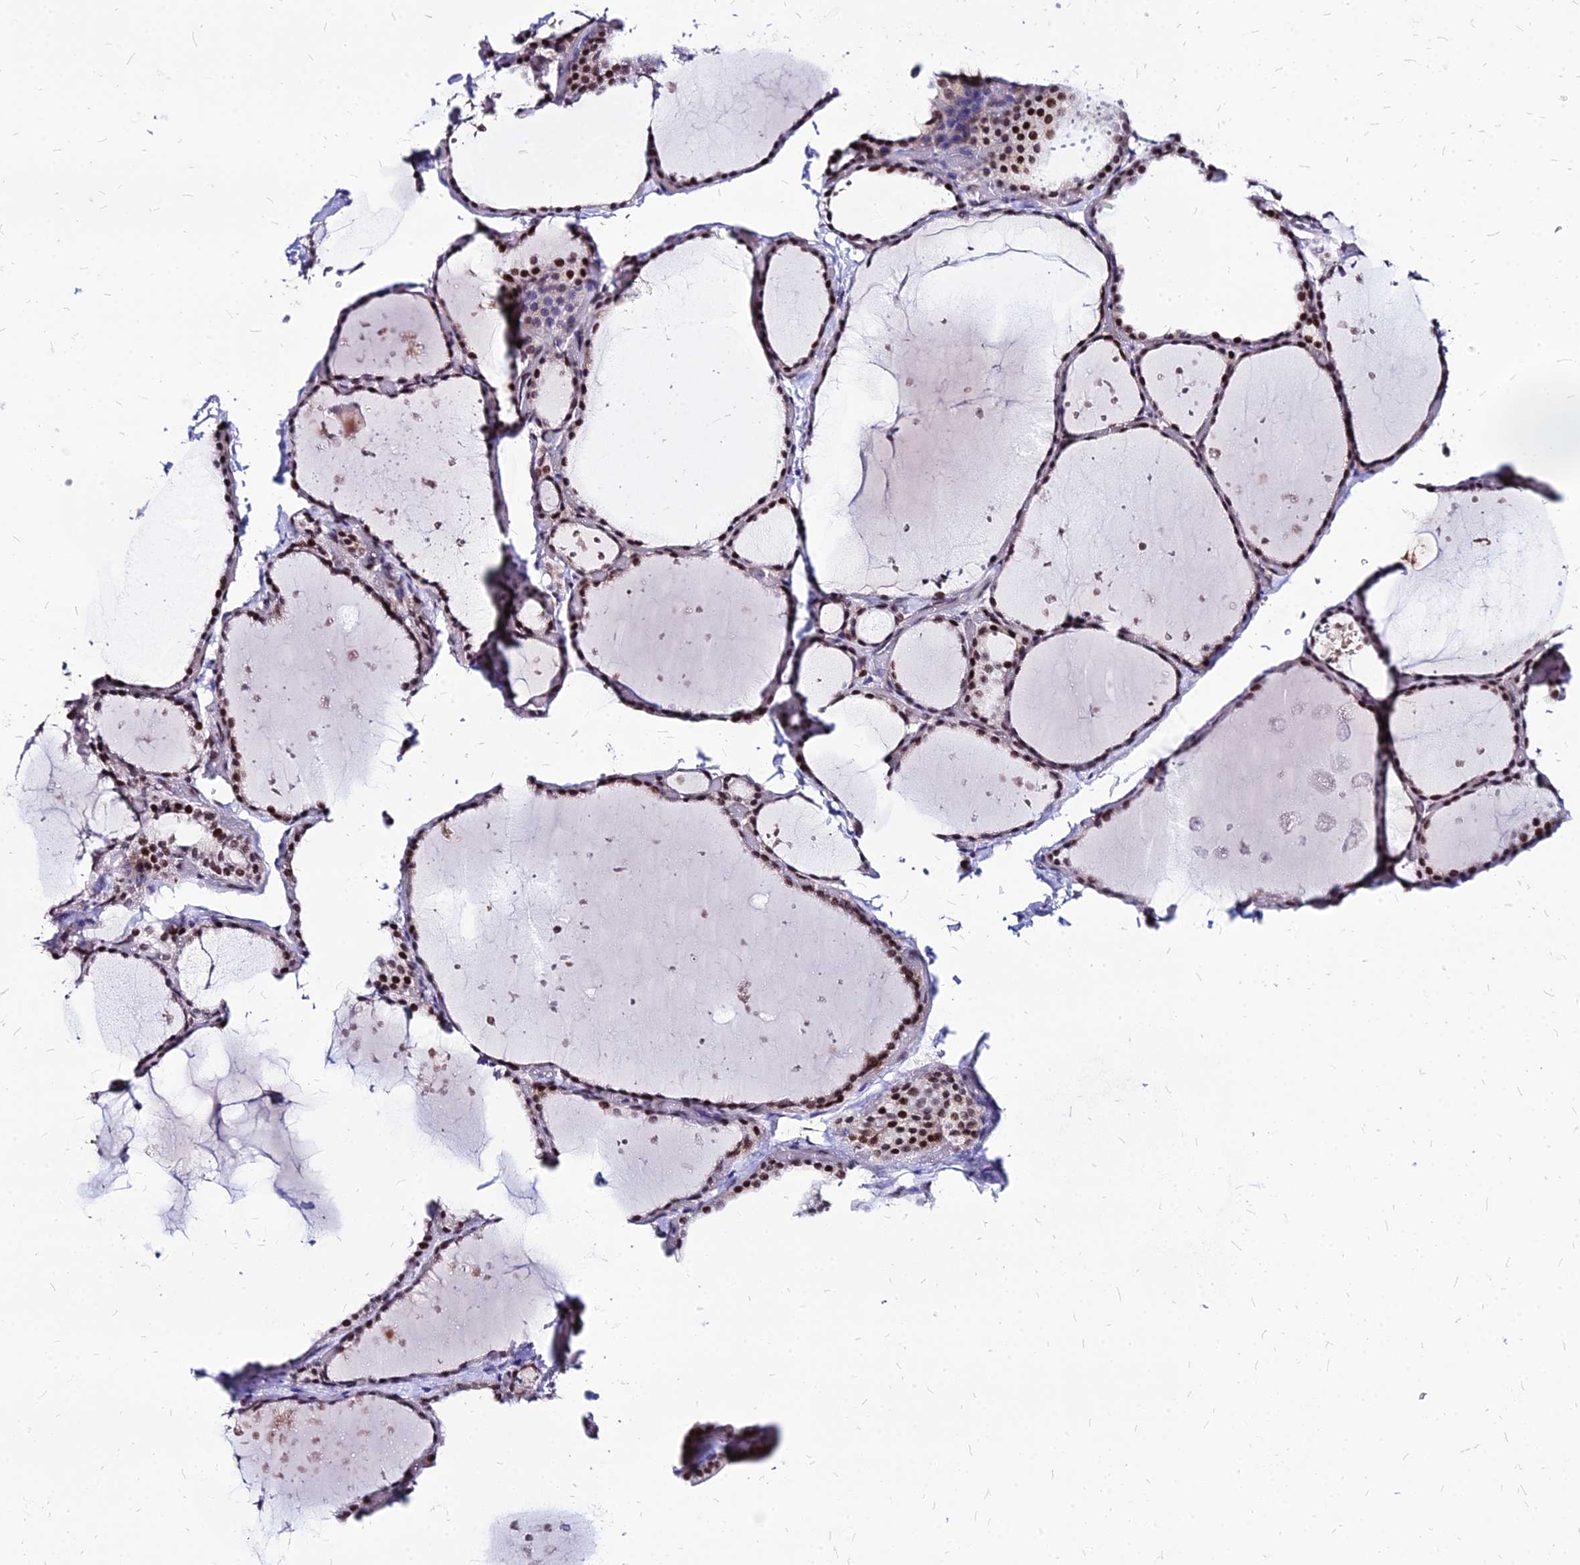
{"staining": {"intensity": "moderate", "quantity": ">75%", "location": "nuclear"}, "tissue": "thyroid gland", "cell_type": "Glandular cells", "image_type": "normal", "snomed": [{"axis": "morphology", "description": "Normal tissue, NOS"}, {"axis": "topography", "description": "Thyroid gland"}], "caption": "About >75% of glandular cells in unremarkable thyroid gland demonstrate moderate nuclear protein positivity as visualized by brown immunohistochemical staining.", "gene": "FDX2", "patient": {"sex": "female", "age": 44}}